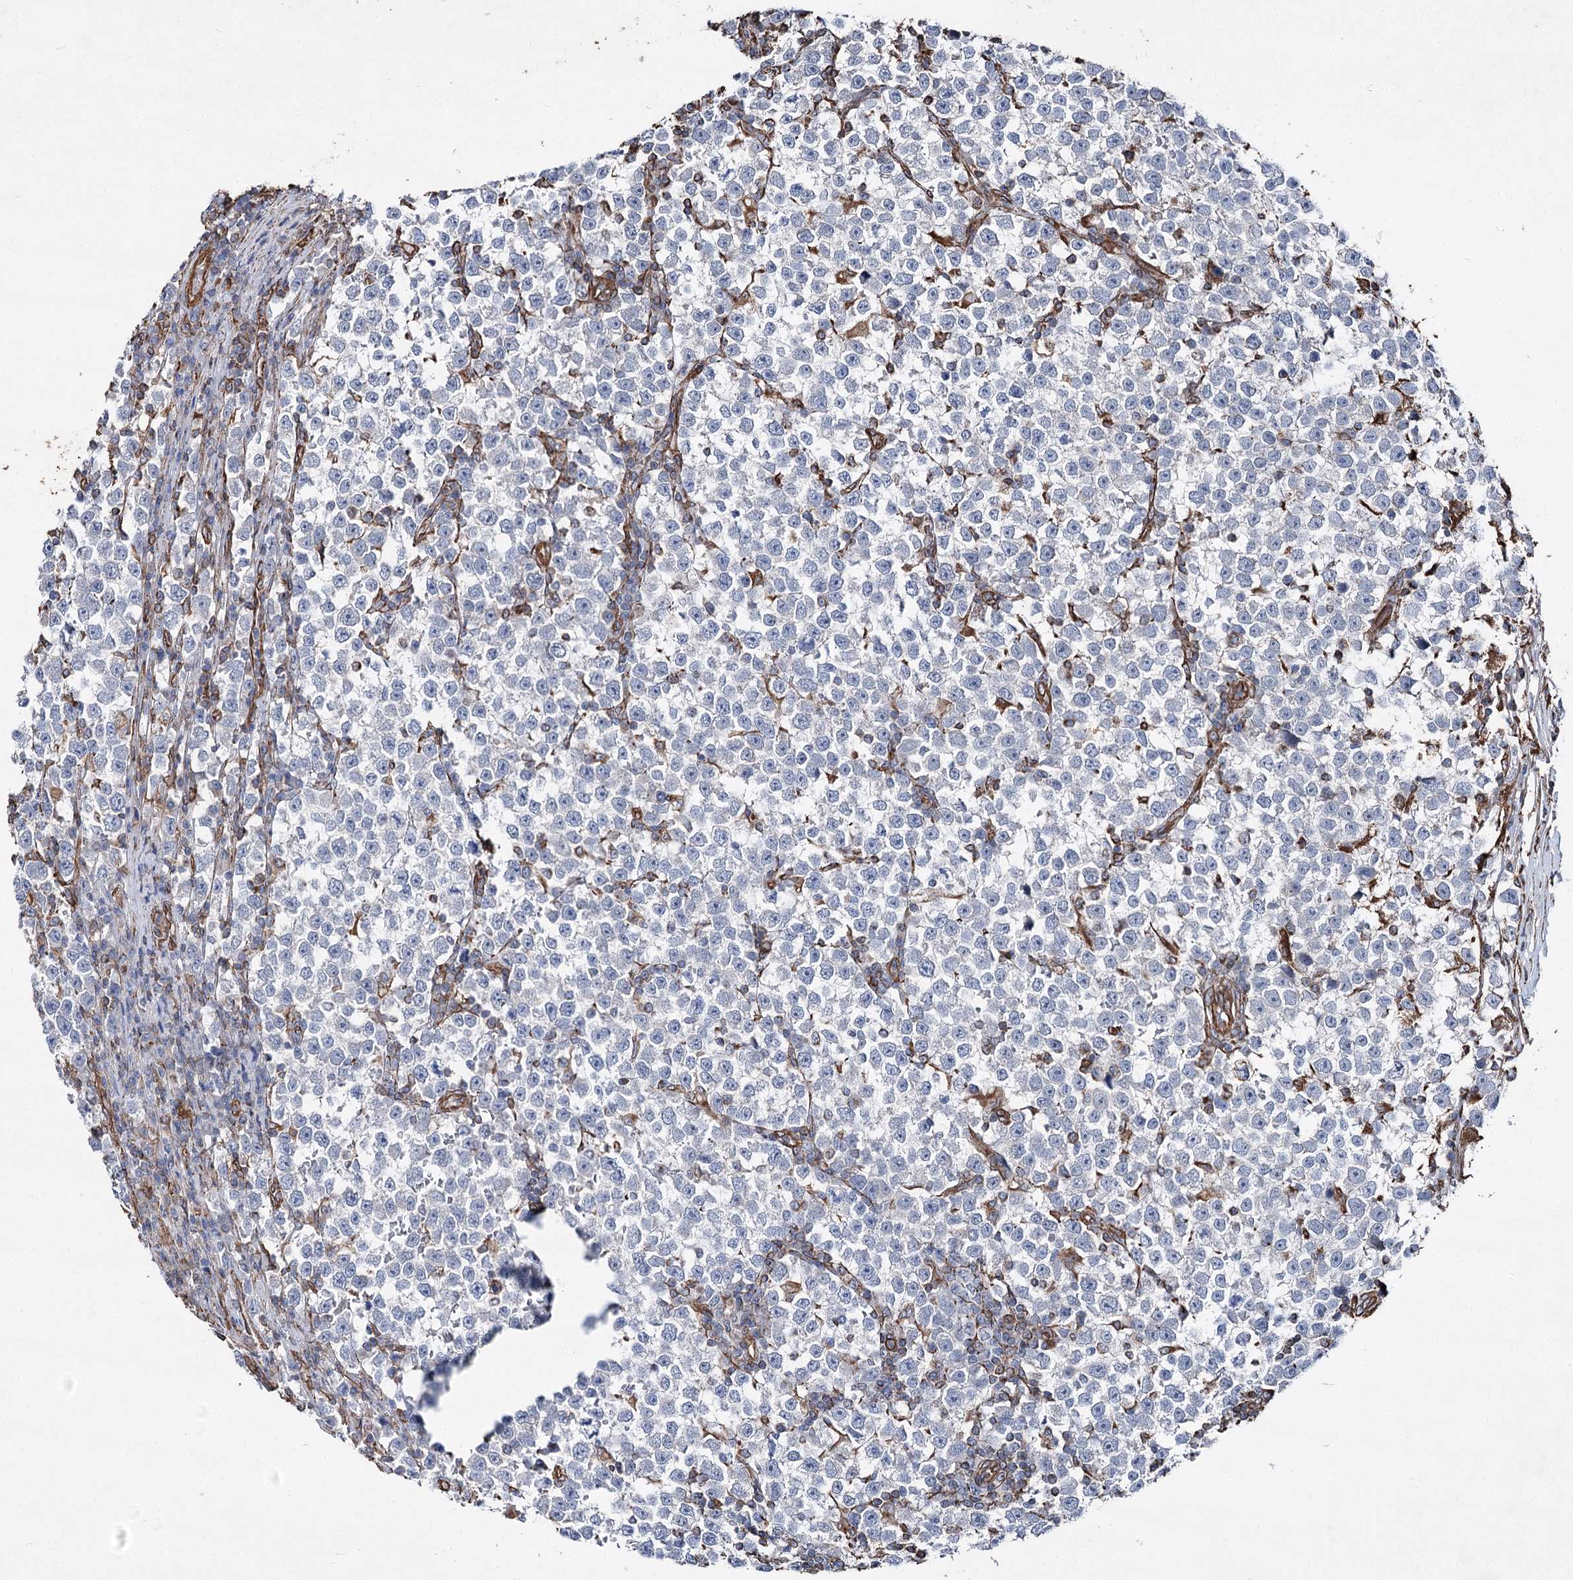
{"staining": {"intensity": "negative", "quantity": "none", "location": "none"}, "tissue": "testis cancer", "cell_type": "Tumor cells", "image_type": "cancer", "snomed": [{"axis": "morphology", "description": "Normal tissue, NOS"}, {"axis": "morphology", "description": "Seminoma, NOS"}, {"axis": "topography", "description": "Testis"}], "caption": "A micrograph of human testis cancer is negative for staining in tumor cells.", "gene": "CLEC4M", "patient": {"sex": "male", "age": 43}}